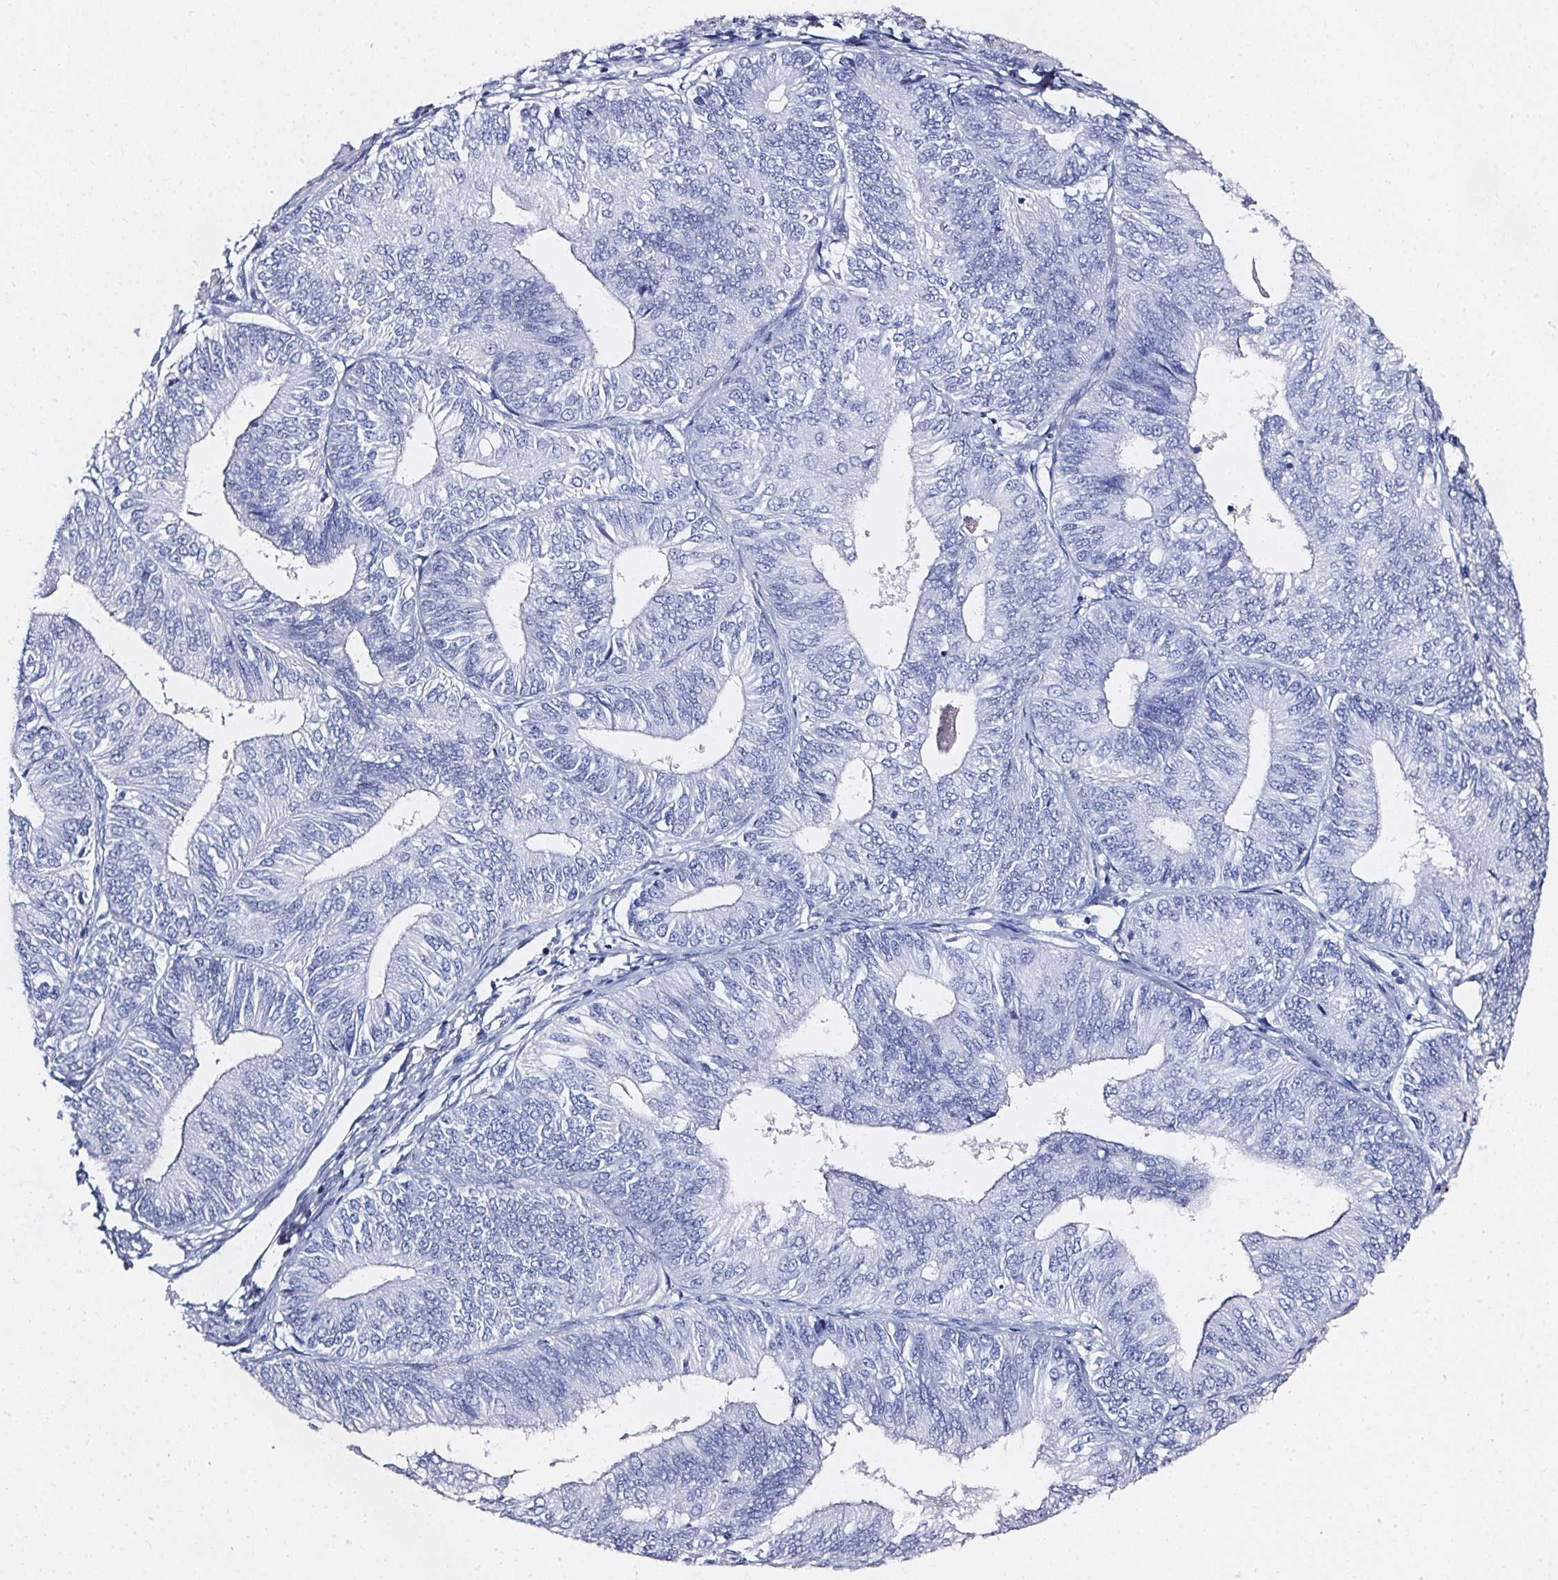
{"staining": {"intensity": "negative", "quantity": "none", "location": "none"}, "tissue": "endometrial cancer", "cell_type": "Tumor cells", "image_type": "cancer", "snomed": [{"axis": "morphology", "description": "Adenocarcinoma, NOS"}, {"axis": "topography", "description": "Endometrium"}], "caption": "High power microscopy micrograph of an immunohistochemistry histopathology image of endometrial adenocarcinoma, revealing no significant positivity in tumor cells. The staining is performed using DAB brown chromogen with nuclei counter-stained in using hematoxylin.", "gene": "ELAVL2", "patient": {"sex": "female", "age": 58}}